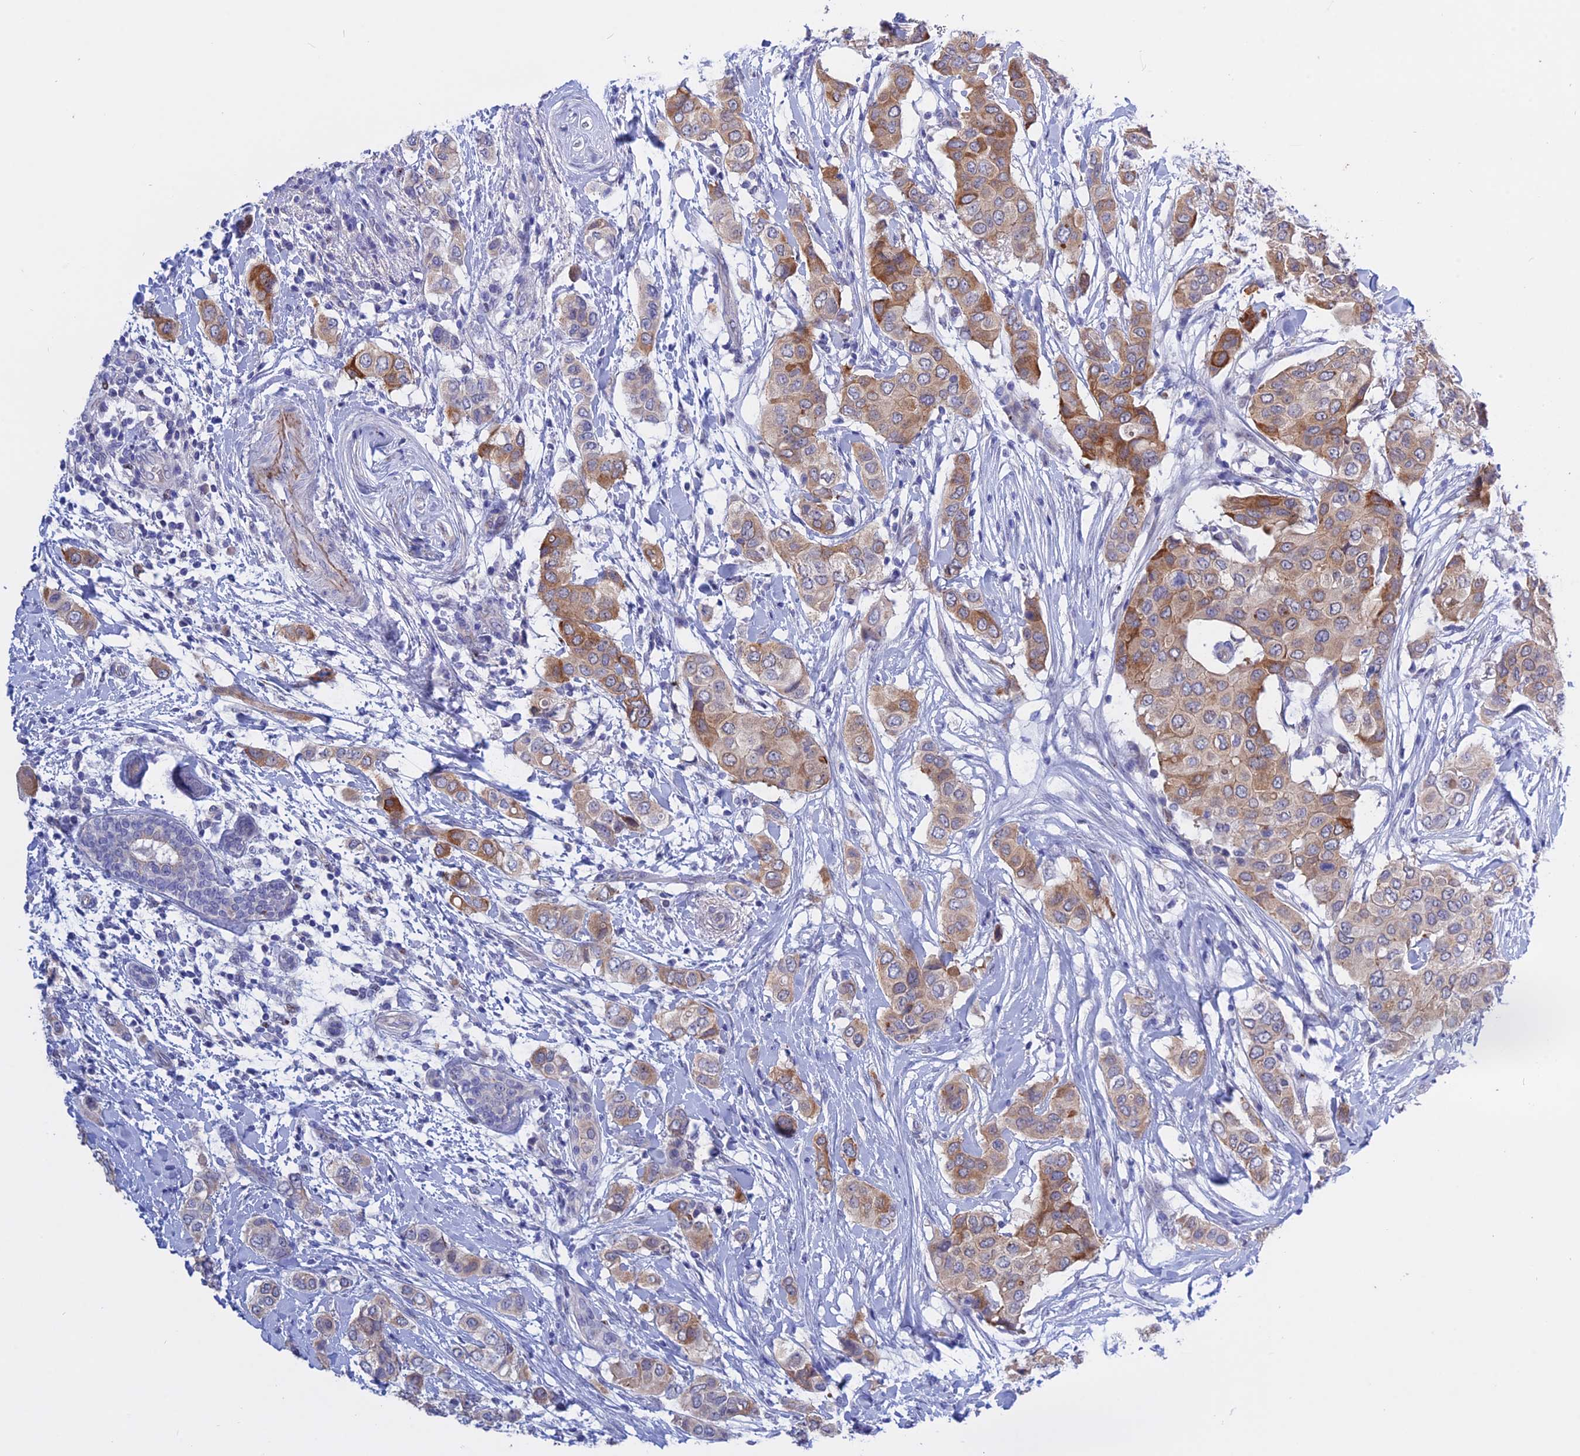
{"staining": {"intensity": "moderate", "quantity": "25%-75%", "location": "cytoplasmic/membranous"}, "tissue": "breast cancer", "cell_type": "Tumor cells", "image_type": "cancer", "snomed": [{"axis": "morphology", "description": "Lobular carcinoma"}, {"axis": "topography", "description": "Breast"}], "caption": "IHC histopathology image of neoplastic tissue: human breast cancer (lobular carcinoma) stained using immunohistochemistry reveals medium levels of moderate protein expression localized specifically in the cytoplasmic/membranous of tumor cells, appearing as a cytoplasmic/membranous brown color.", "gene": "GK5", "patient": {"sex": "female", "age": 51}}